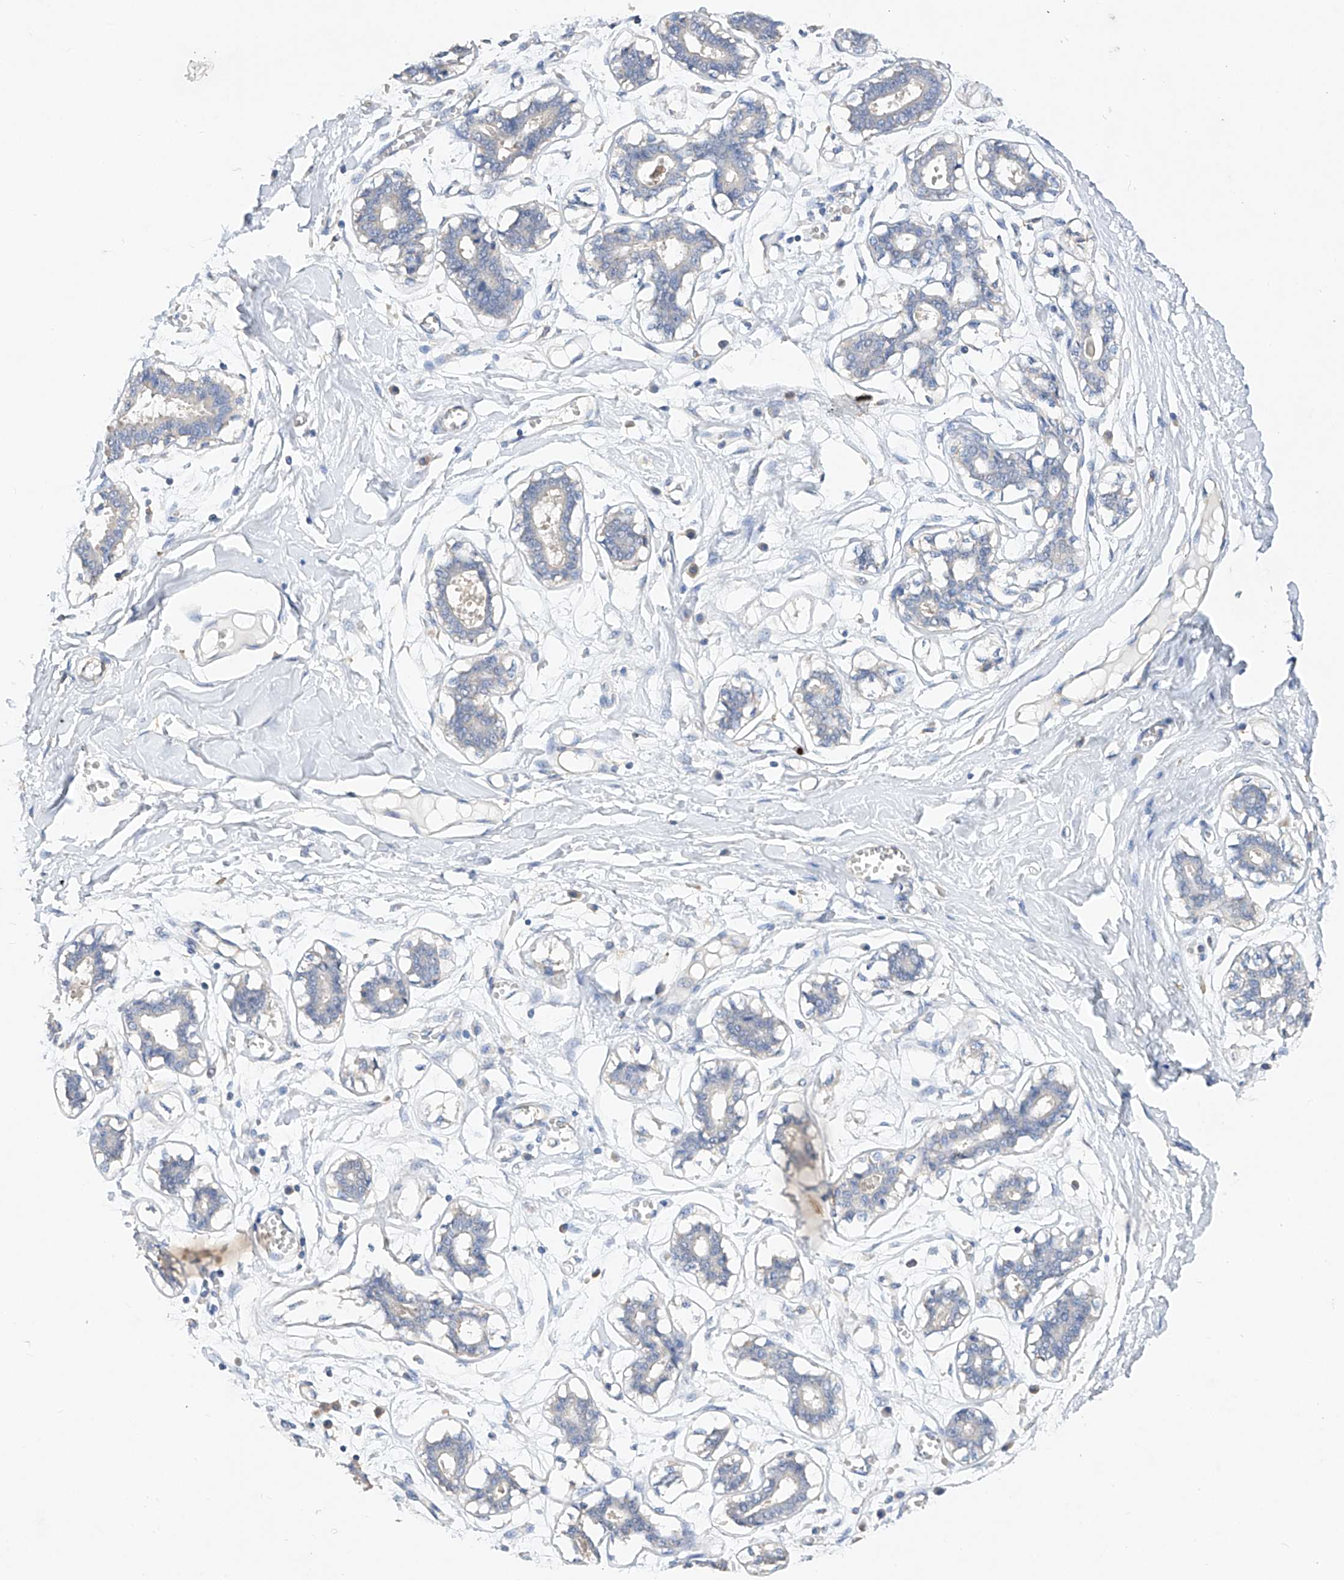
{"staining": {"intensity": "weak", "quantity": "25%-75%", "location": "cytoplasmic/membranous"}, "tissue": "breast", "cell_type": "Adipocytes", "image_type": "normal", "snomed": [{"axis": "morphology", "description": "Normal tissue, NOS"}, {"axis": "topography", "description": "Breast"}], "caption": "IHC of benign breast displays low levels of weak cytoplasmic/membranous staining in approximately 25%-75% of adipocytes.", "gene": "AMD1", "patient": {"sex": "female", "age": 27}}